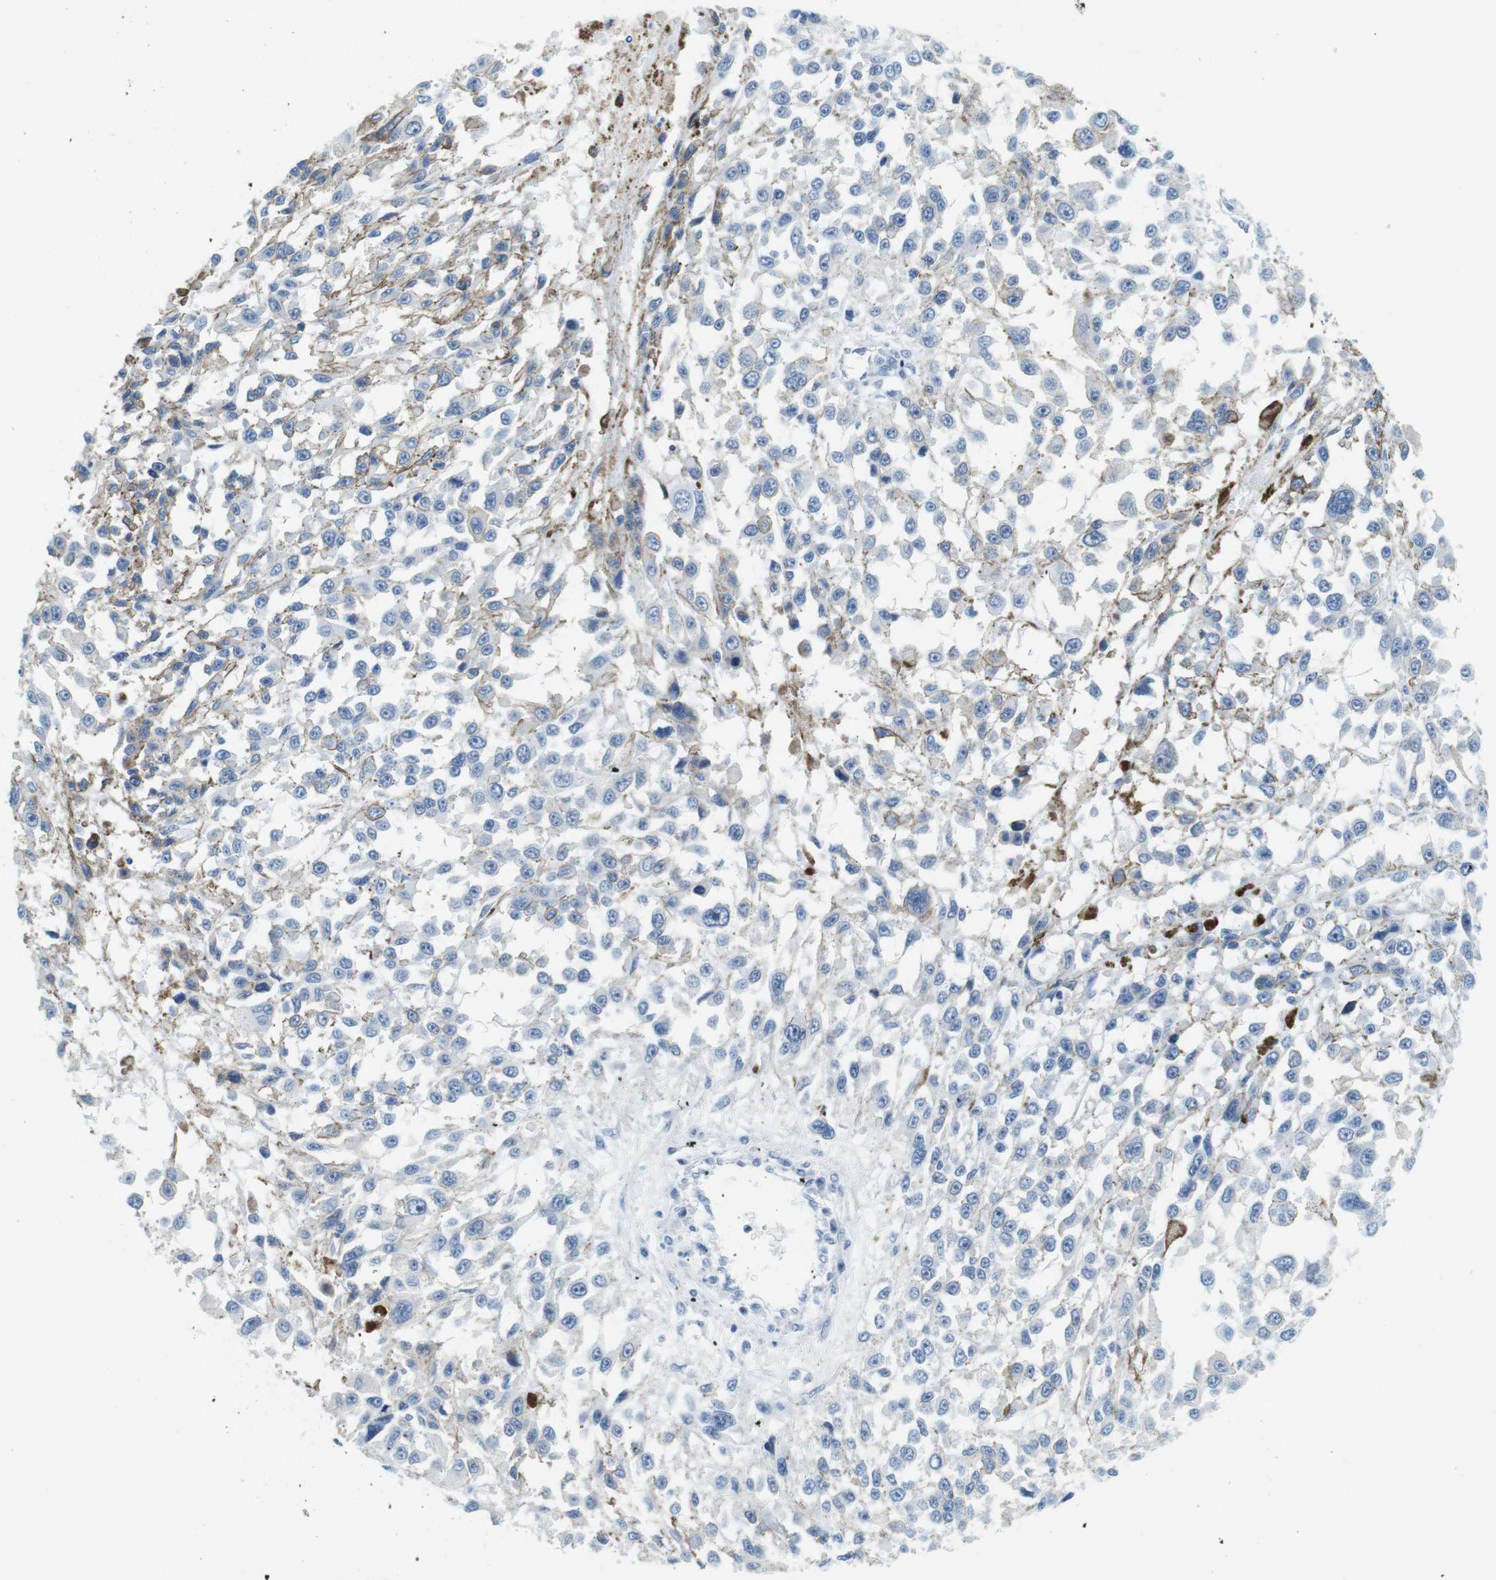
{"staining": {"intensity": "negative", "quantity": "none", "location": "none"}, "tissue": "melanoma", "cell_type": "Tumor cells", "image_type": "cancer", "snomed": [{"axis": "morphology", "description": "Malignant melanoma, Metastatic site"}, {"axis": "topography", "description": "Lymph node"}], "caption": "Human malignant melanoma (metastatic site) stained for a protein using immunohistochemistry (IHC) reveals no staining in tumor cells.", "gene": "CYP2C9", "patient": {"sex": "male", "age": 59}}